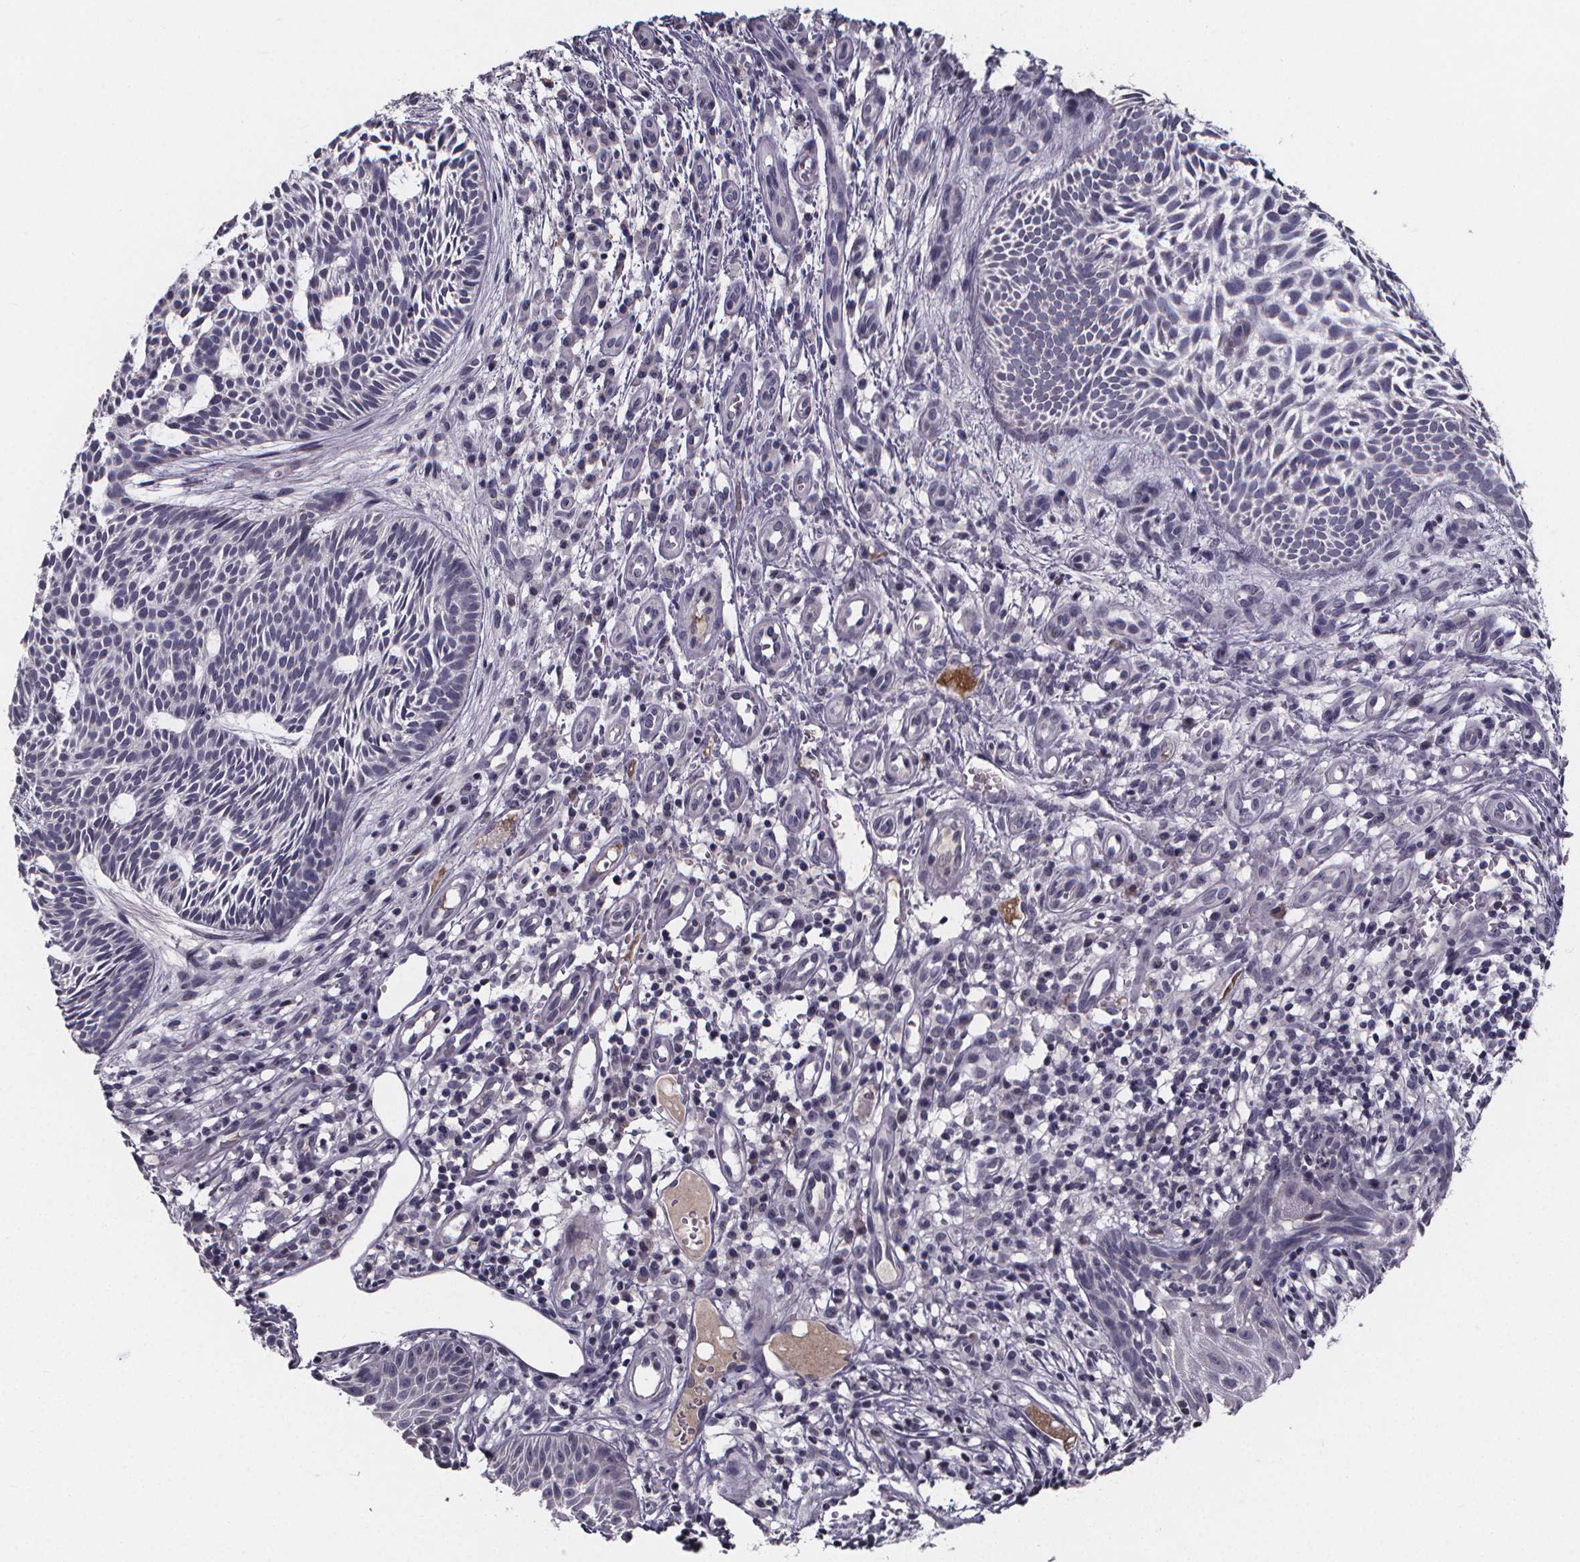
{"staining": {"intensity": "negative", "quantity": "none", "location": "none"}, "tissue": "skin cancer", "cell_type": "Tumor cells", "image_type": "cancer", "snomed": [{"axis": "morphology", "description": "Basal cell carcinoma"}, {"axis": "topography", "description": "Skin"}], "caption": "IHC photomicrograph of neoplastic tissue: skin cancer stained with DAB (3,3'-diaminobenzidine) reveals no significant protein staining in tumor cells.", "gene": "AGT", "patient": {"sex": "male", "age": 59}}